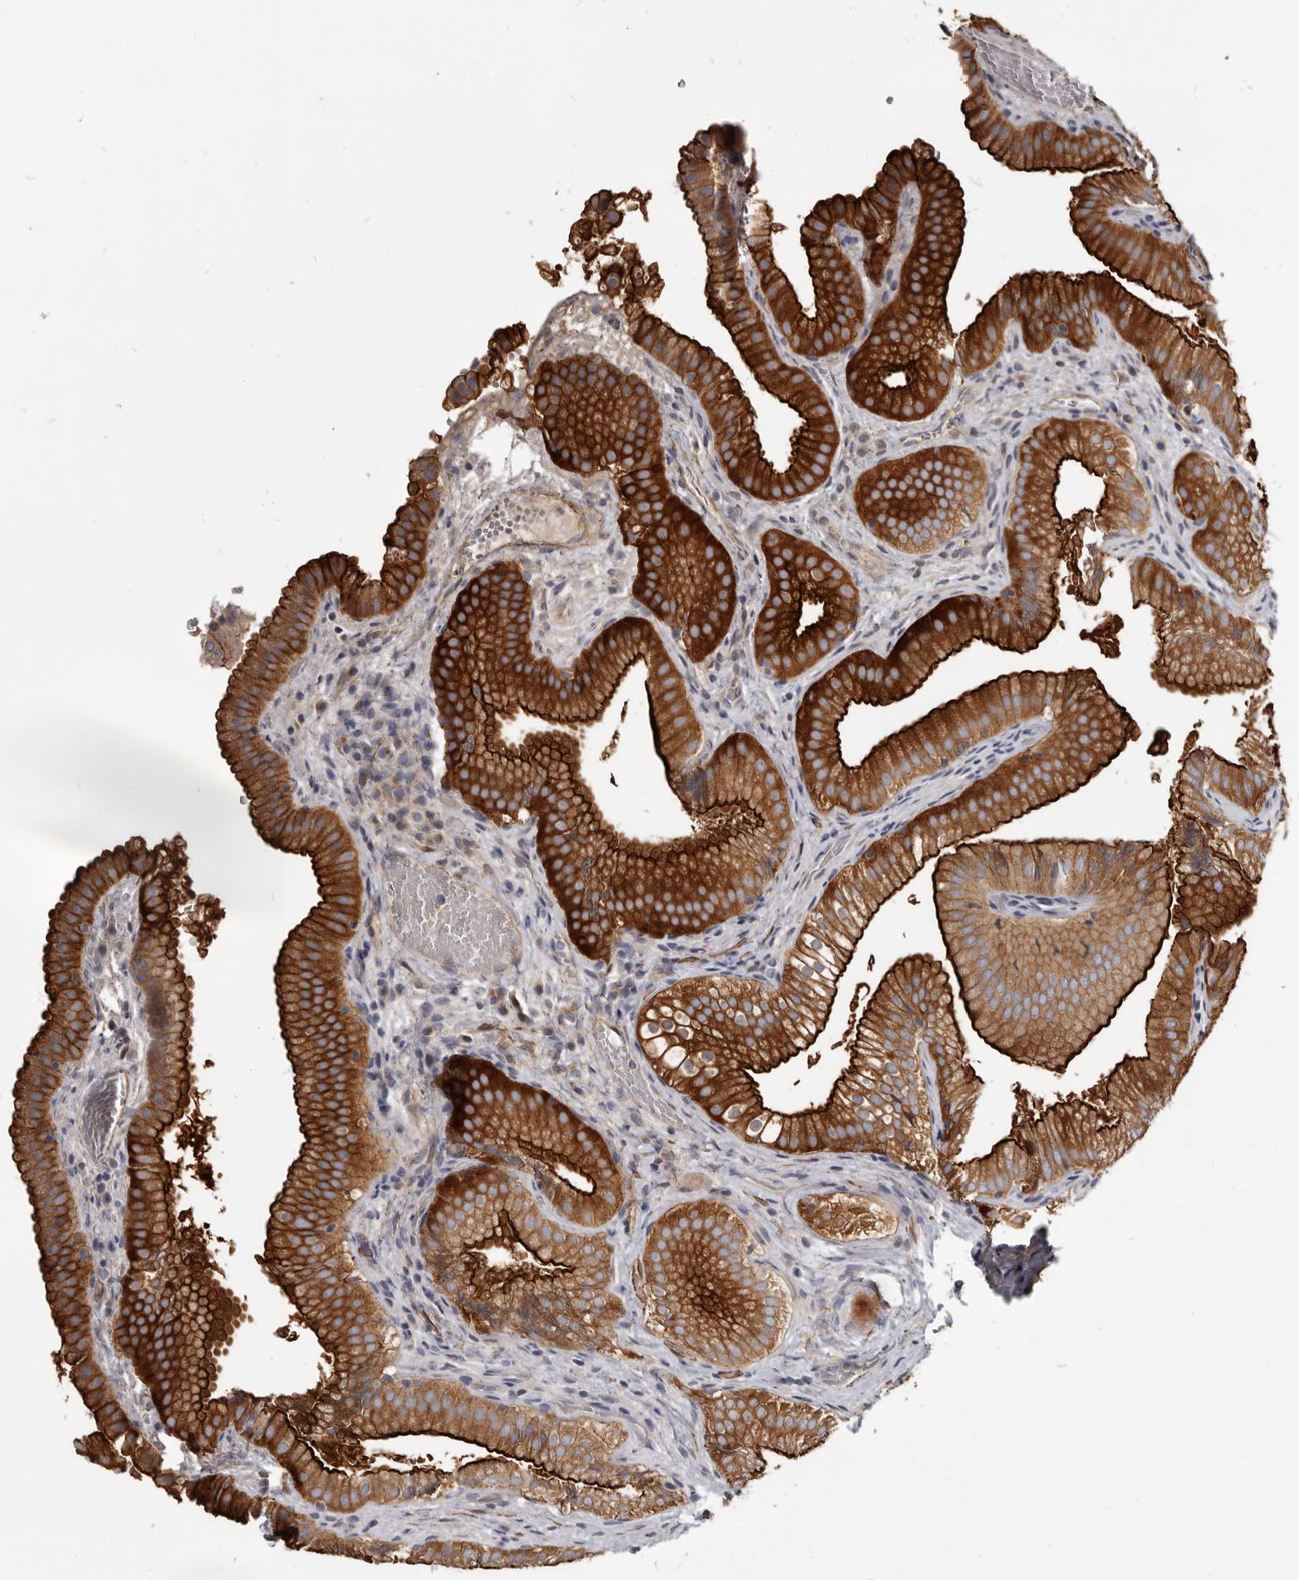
{"staining": {"intensity": "strong", "quantity": ">75%", "location": "cytoplasmic/membranous"}, "tissue": "gallbladder", "cell_type": "Glandular cells", "image_type": "normal", "snomed": [{"axis": "morphology", "description": "Normal tissue, NOS"}, {"axis": "topography", "description": "Gallbladder"}], "caption": "This photomicrograph shows IHC staining of normal gallbladder, with high strong cytoplasmic/membranous staining in approximately >75% of glandular cells.", "gene": "CGN", "patient": {"sex": "female", "age": 30}}